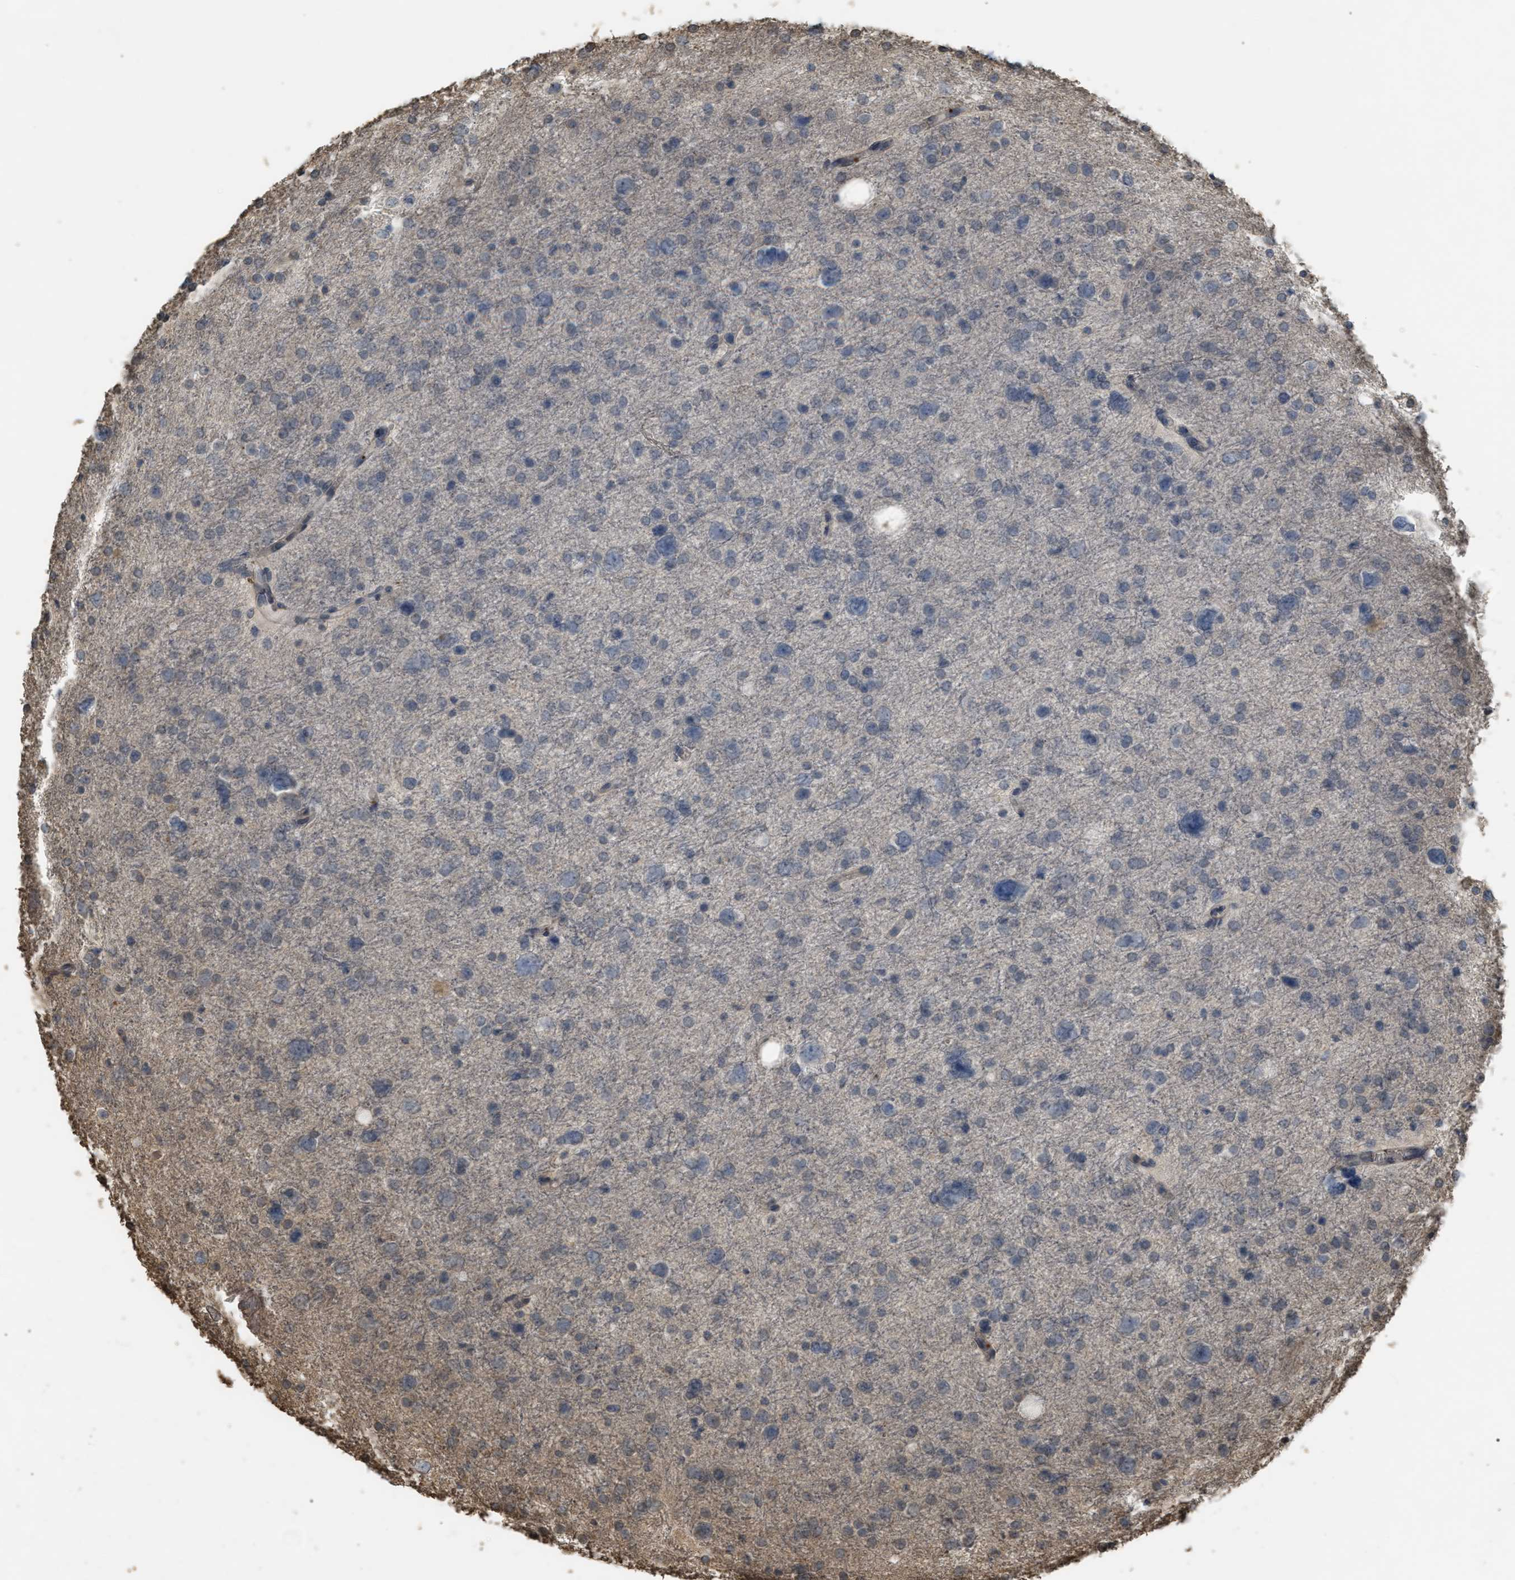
{"staining": {"intensity": "negative", "quantity": "none", "location": "none"}, "tissue": "glioma", "cell_type": "Tumor cells", "image_type": "cancer", "snomed": [{"axis": "morphology", "description": "Glioma, malignant, Low grade"}, {"axis": "topography", "description": "Brain"}], "caption": "A micrograph of human malignant glioma (low-grade) is negative for staining in tumor cells. (DAB immunohistochemistry (IHC) visualized using brightfield microscopy, high magnification).", "gene": "ARHGDIA", "patient": {"sex": "female", "age": 37}}